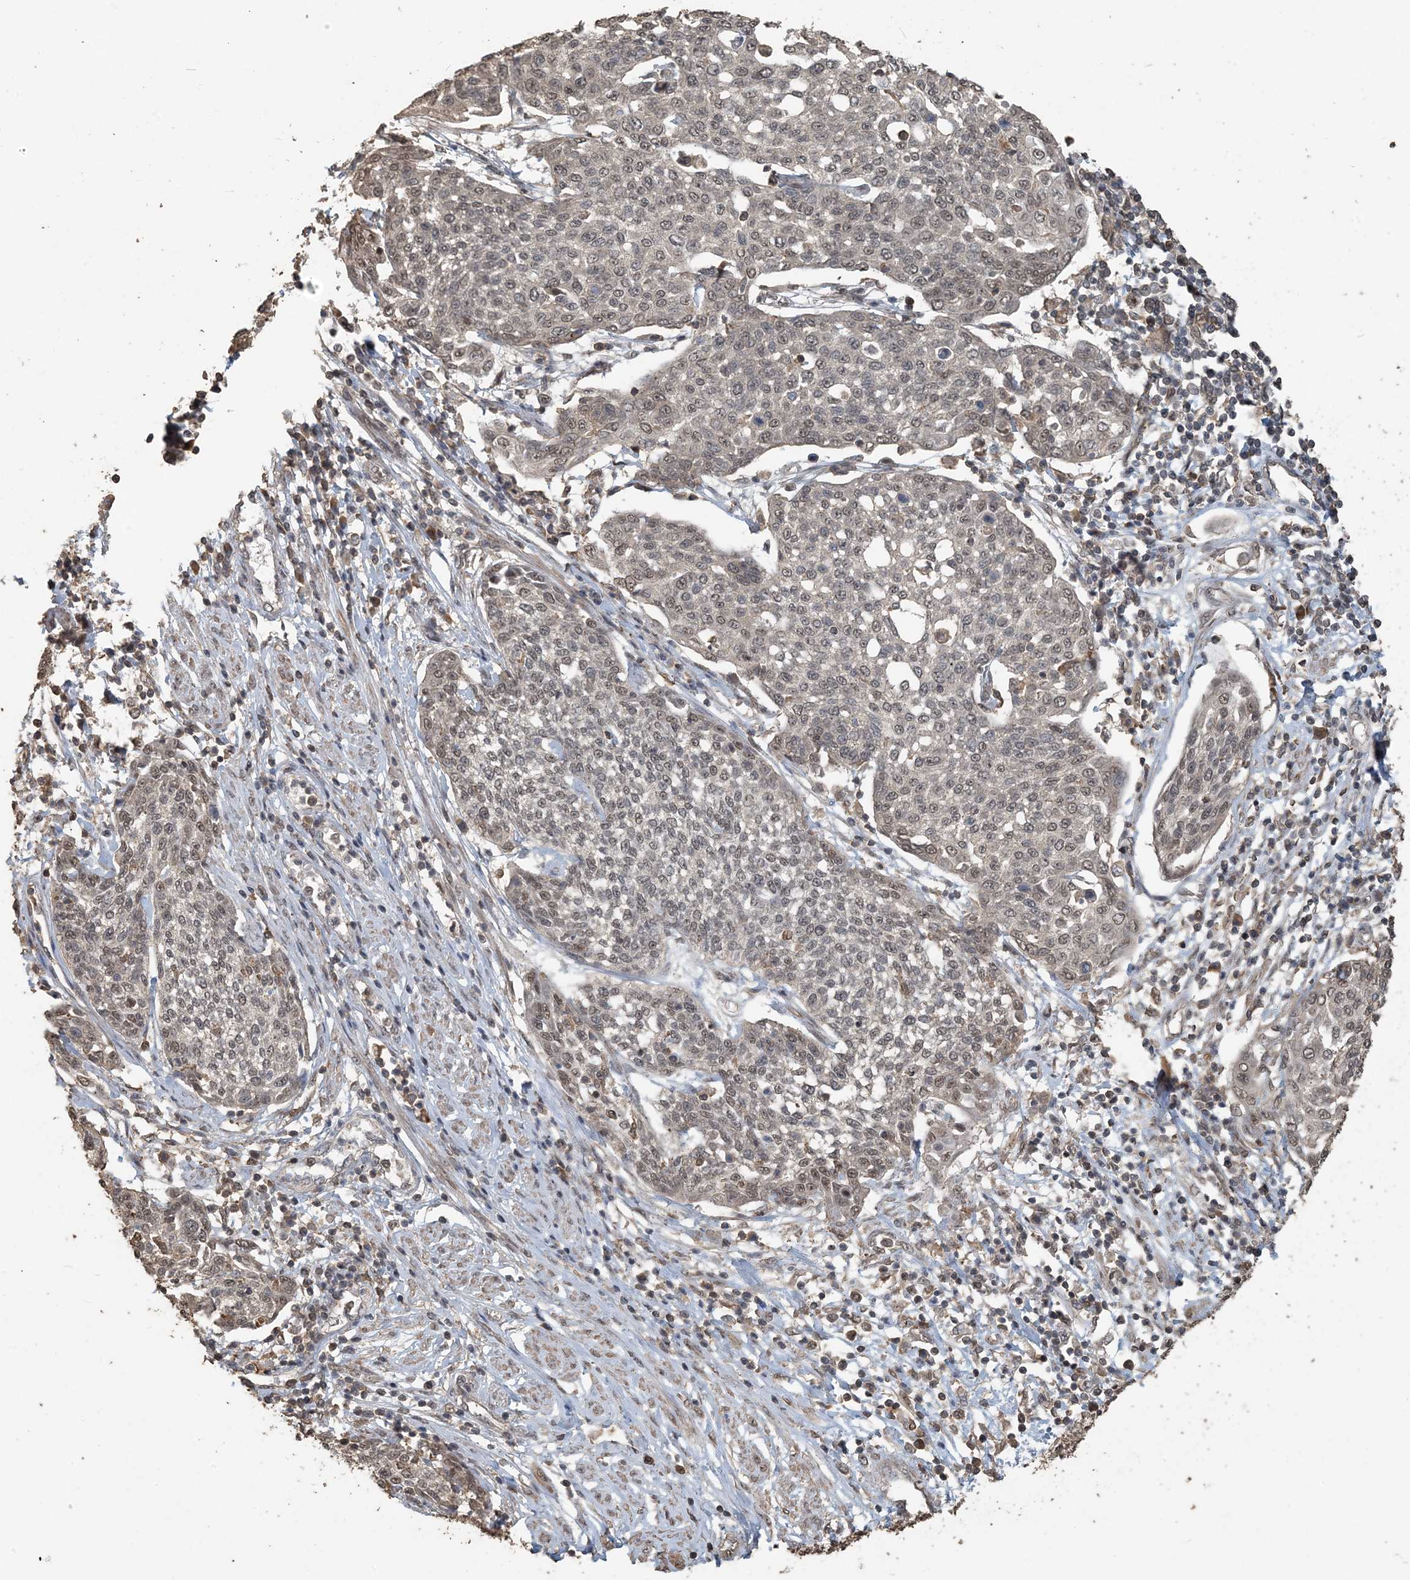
{"staining": {"intensity": "weak", "quantity": "25%-75%", "location": "nuclear"}, "tissue": "cervical cancer", "cell_type": "Tumor cells", "image_type": "cancer", "snomed": [{"axis": "morphology", "description": "Squamous cell carcinoma, NOS"}, {"axis": "topography", "description": "Cervix"}], "caption": "Cervical squamous cell carcinoma stained for a protein (brown) displays weak nuclear positive expression in approximately 25%-75% of tumor cells.", "gene": "ZC3H12A", "patient": {"sex": "female", "age": 34}}